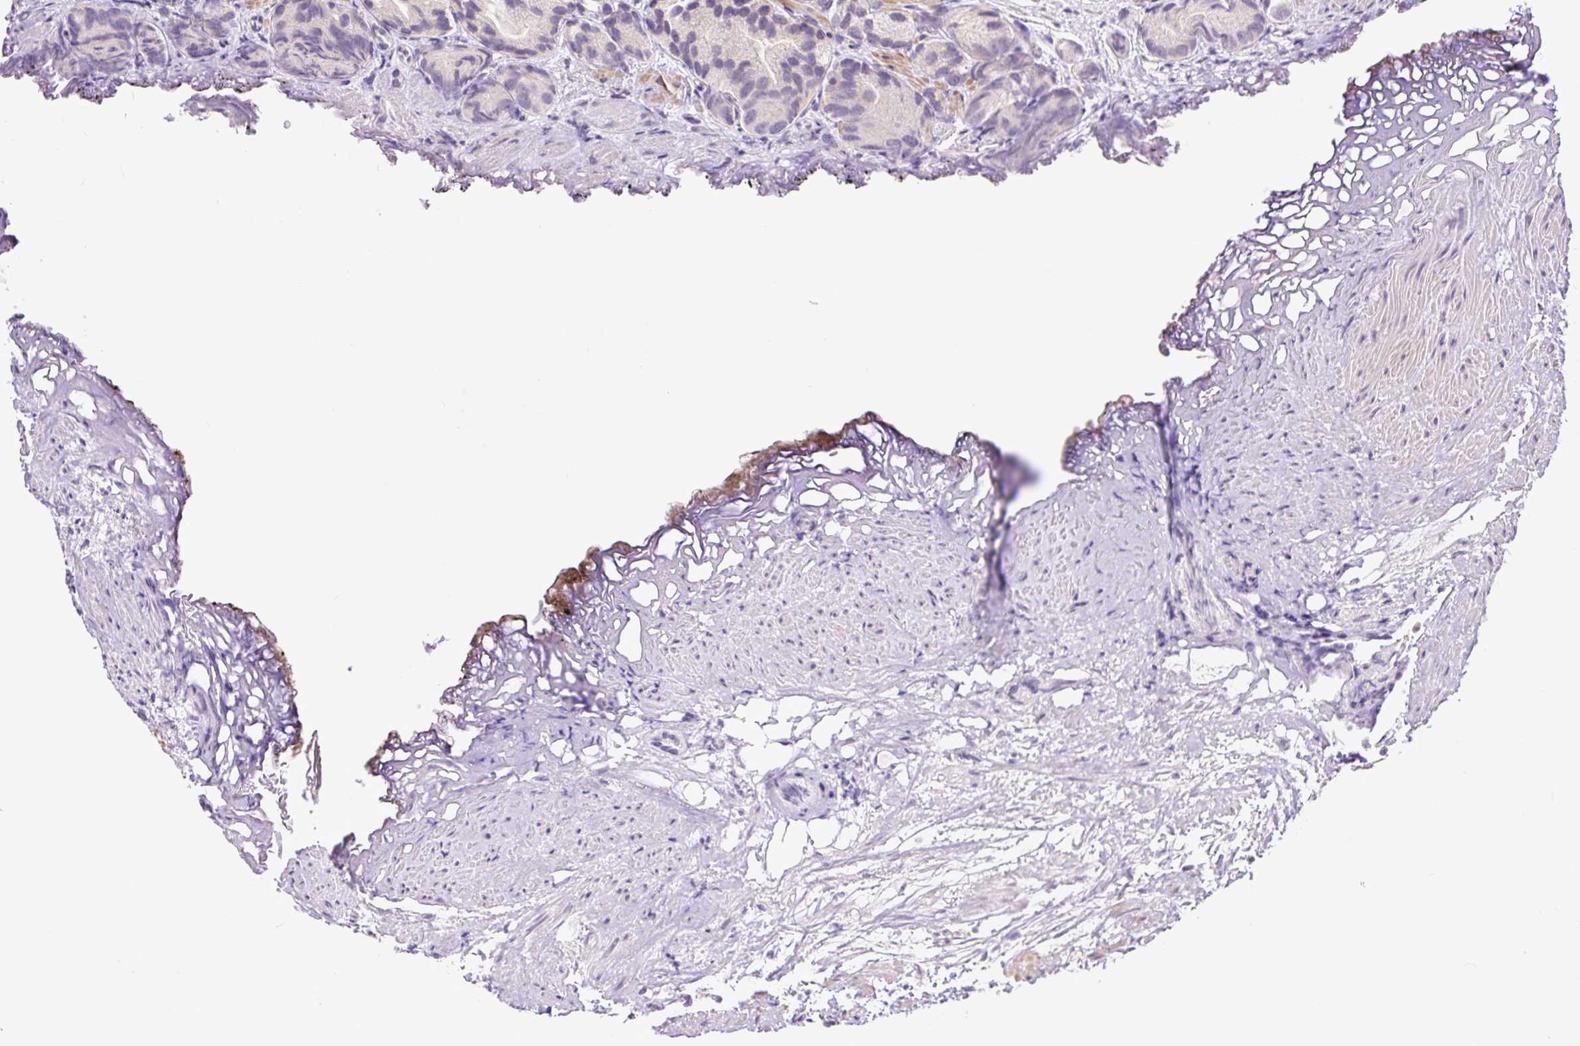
{"staining": {"intensity": "weak", "quantity": "25%-75%", "location": "nuclear"}, "tissue": "prostate cancer", "cell_type": "Tumor cells", "image_type": "cancer", "snomed": [{"axis": "morphology", "description": "Adenocarcinoma, High grade"}, {"axis": "topography", "description": "Prostate"}], "caption": "Protein staining of prostate high-grade adenocarcinoma tissue reveals weak nuclear staining in about 25%-75% of tumor cells. (IHC, brightfield microscopy, high magnification).", "gene": "KPNA1", "patient": {"sex": "male", "age": 82}}